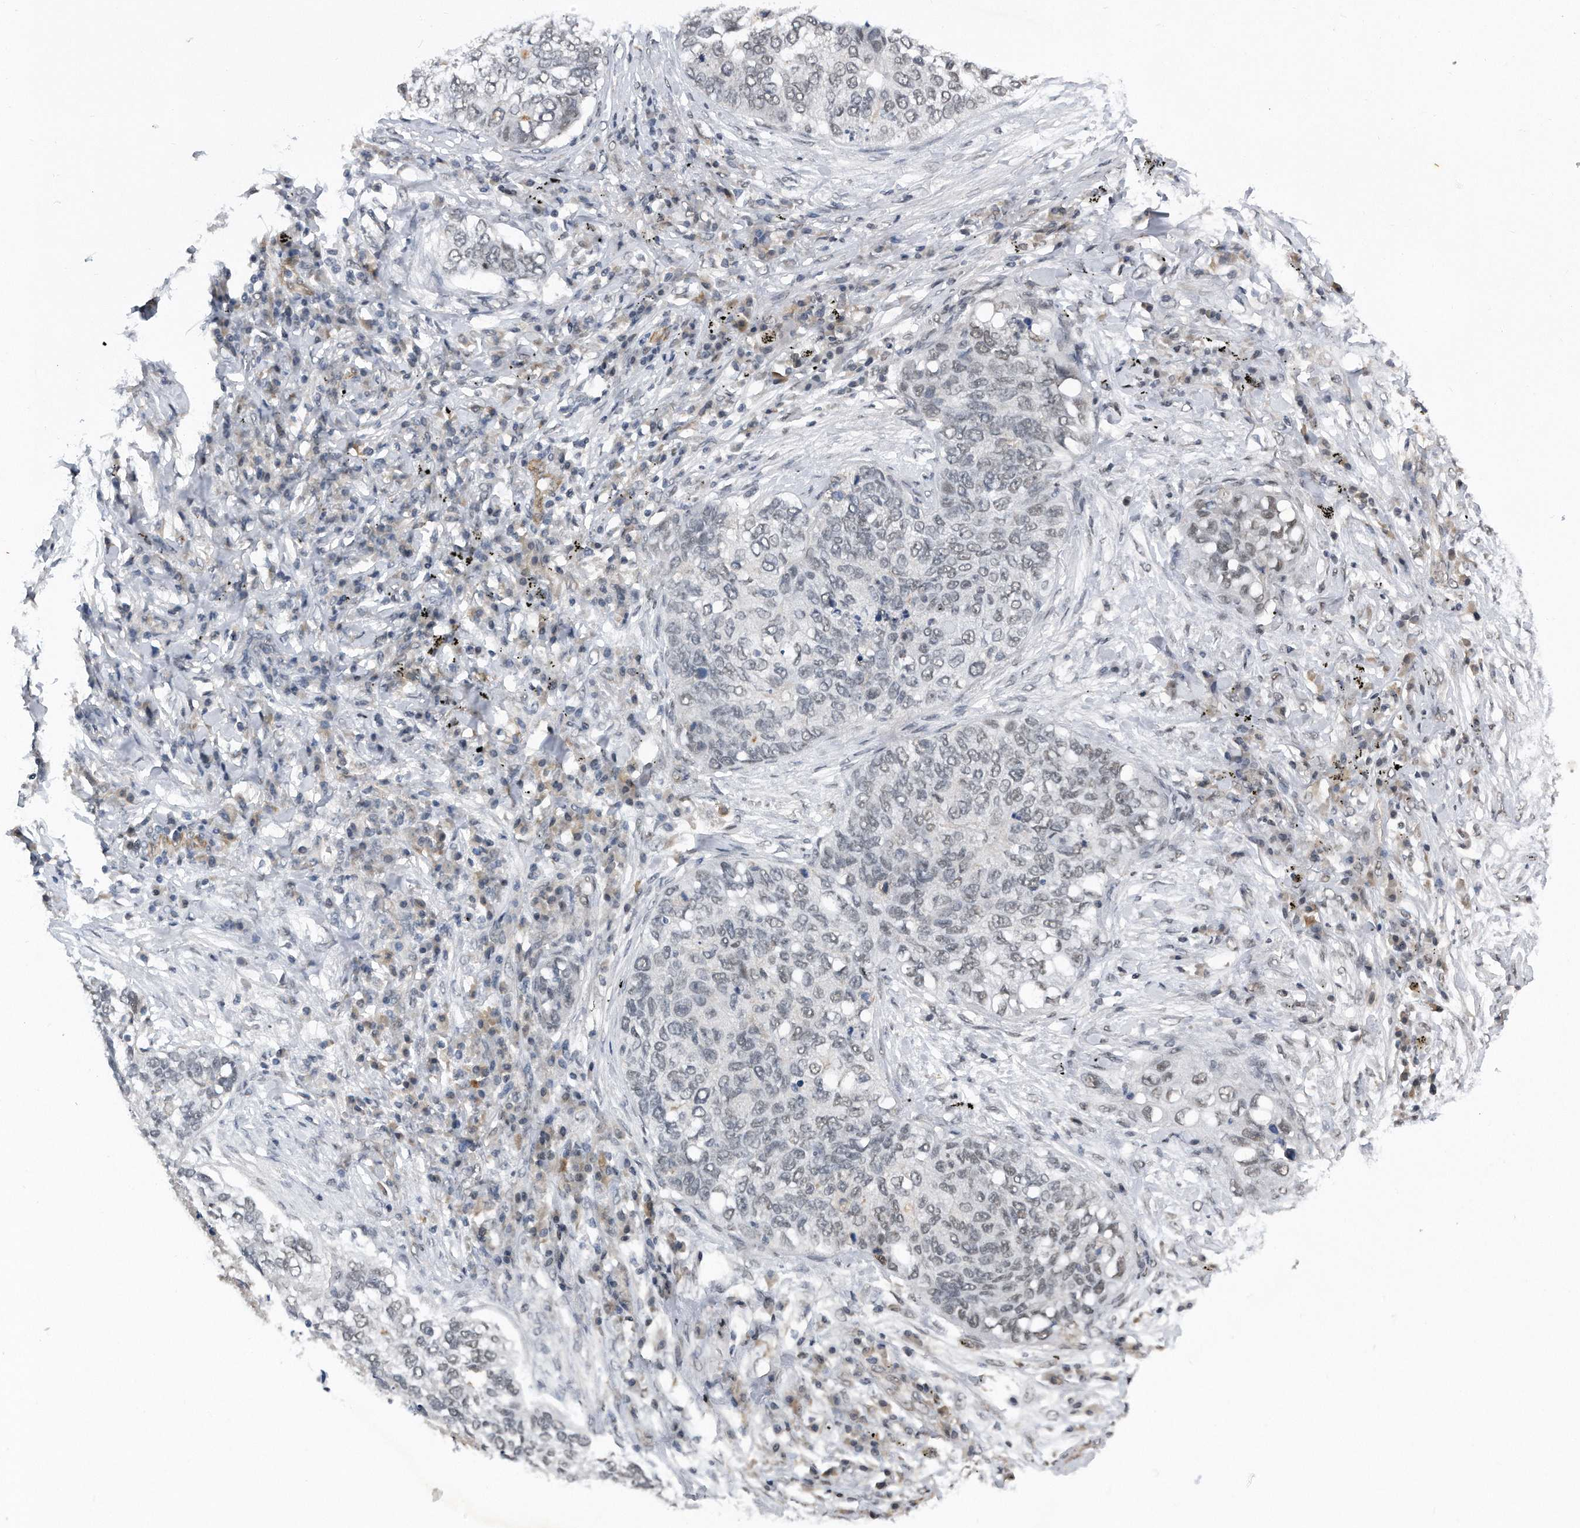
{"staining": {"intensity": "negative", "quantity": "none", "location": "none"}, "tissue": "lung cancer", "cell_type": "Tumor cells", "image_type": "cancer", "snomed": [{"axis": "morphology", "description": "Squamous cell carcinoma, NOS"}, {"axis": "topography", "description": "Lung"}], "caption": "Tumor cells are negative for brown protein staining in lung cancer.", "gene": "TP53INP1", "patient": {"sex": "female", "age": 63}}